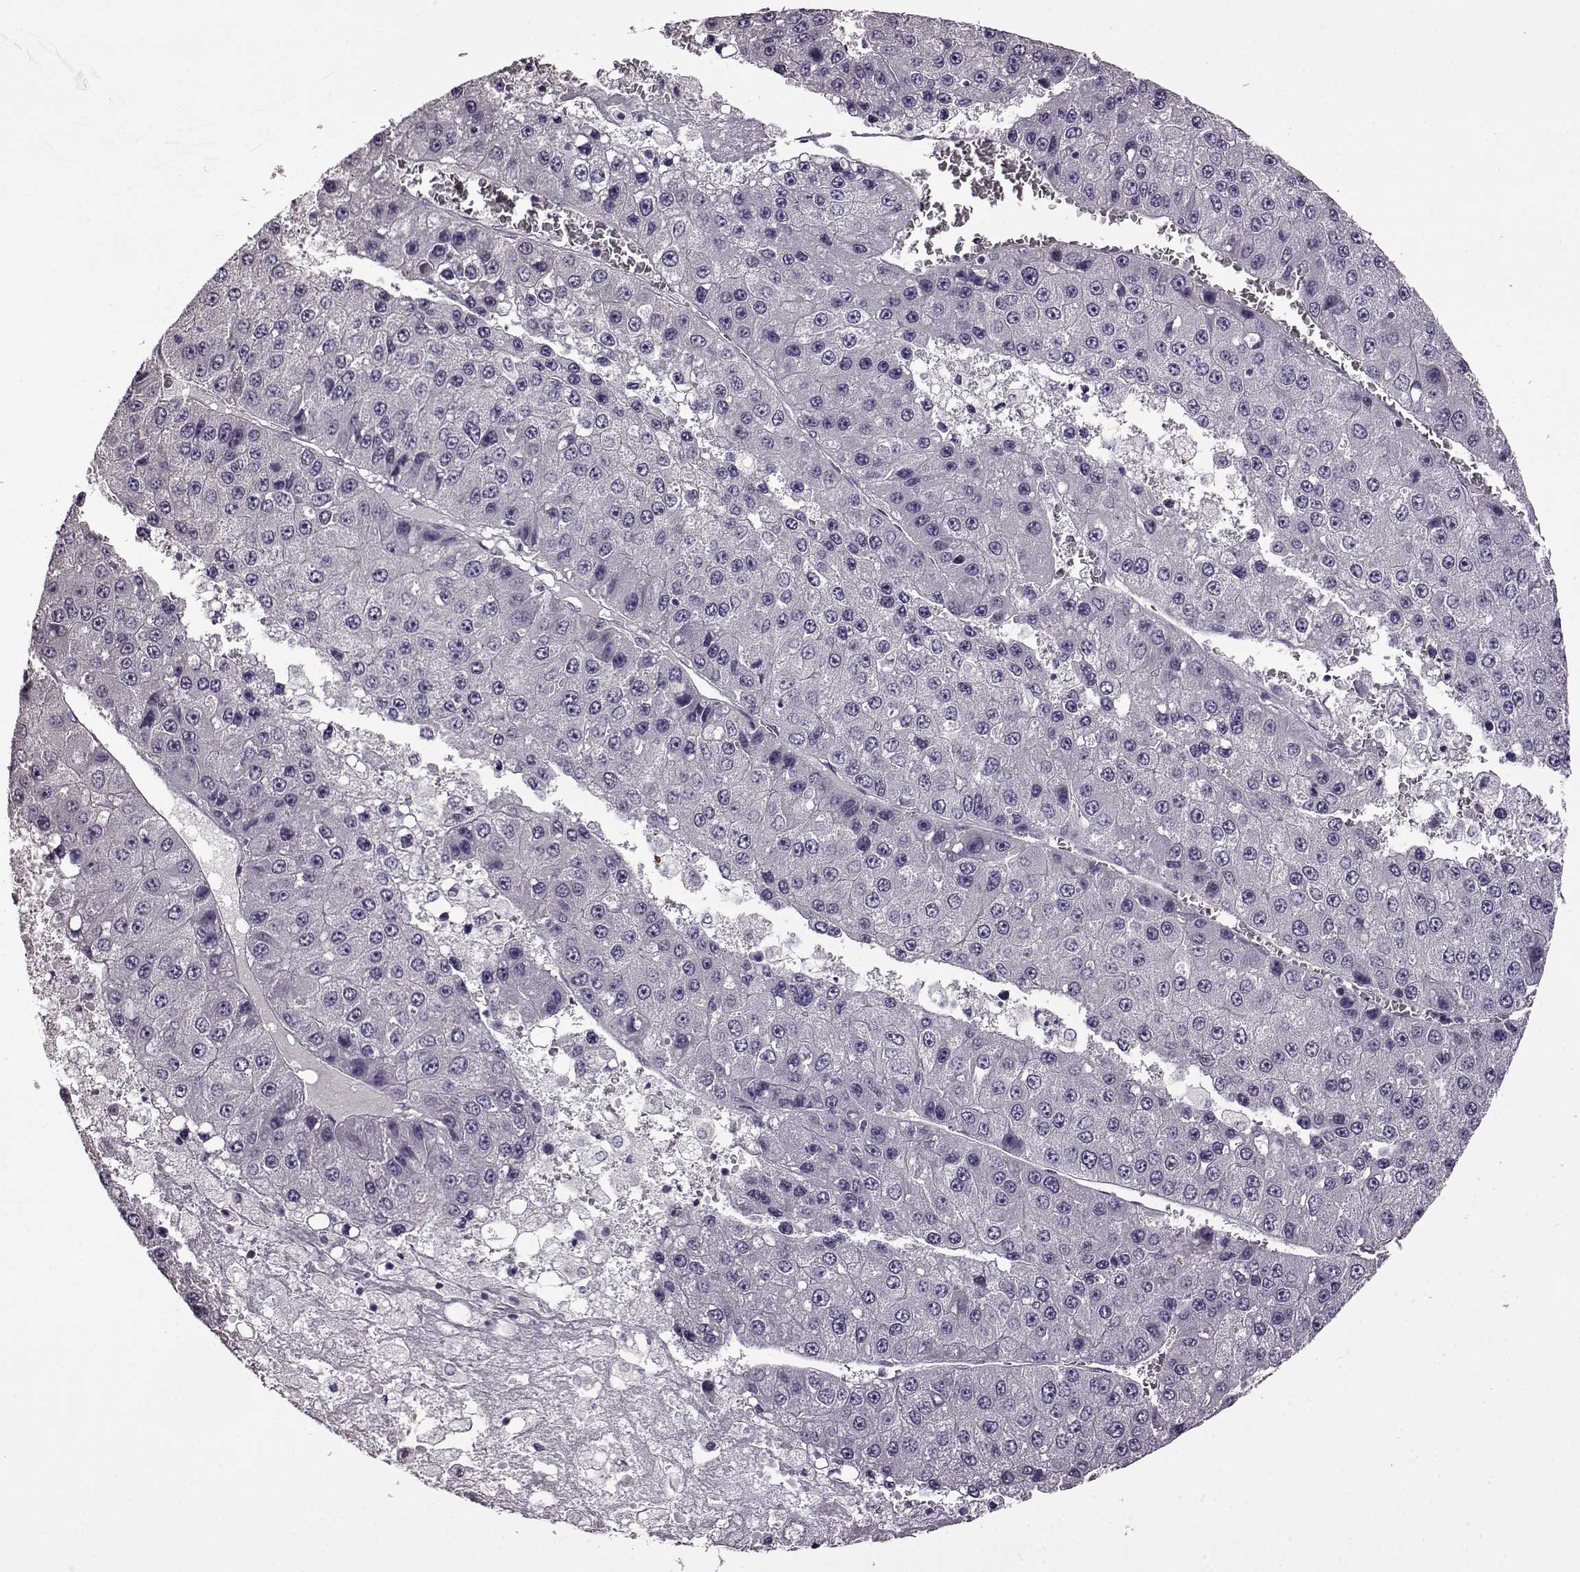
{"staining": {"intensity": "negative", "quantity": "none", "location": "none"}, "tissue": "liver cancer", "cell_type": "Tumor cells", "image_type": "cancer", "snomed": [{"axis": "morphology", "description": "Carcinoma, Hepatocellular, NOS"}, {"axis": "topography", "description": "Liver"}], "caption": "IHC image of neoplastic tissue: human liver cancer stained with DAB (3,3'-diaminobenzidine) demonstrates no significant protein staining in tumor cells. (DAB (3,3'-diaminobenzidine) immunohistochemistry (IHC), high magnification).", "gene": "EDDM3B", "patient": {"sex": "female", "age": 73}}